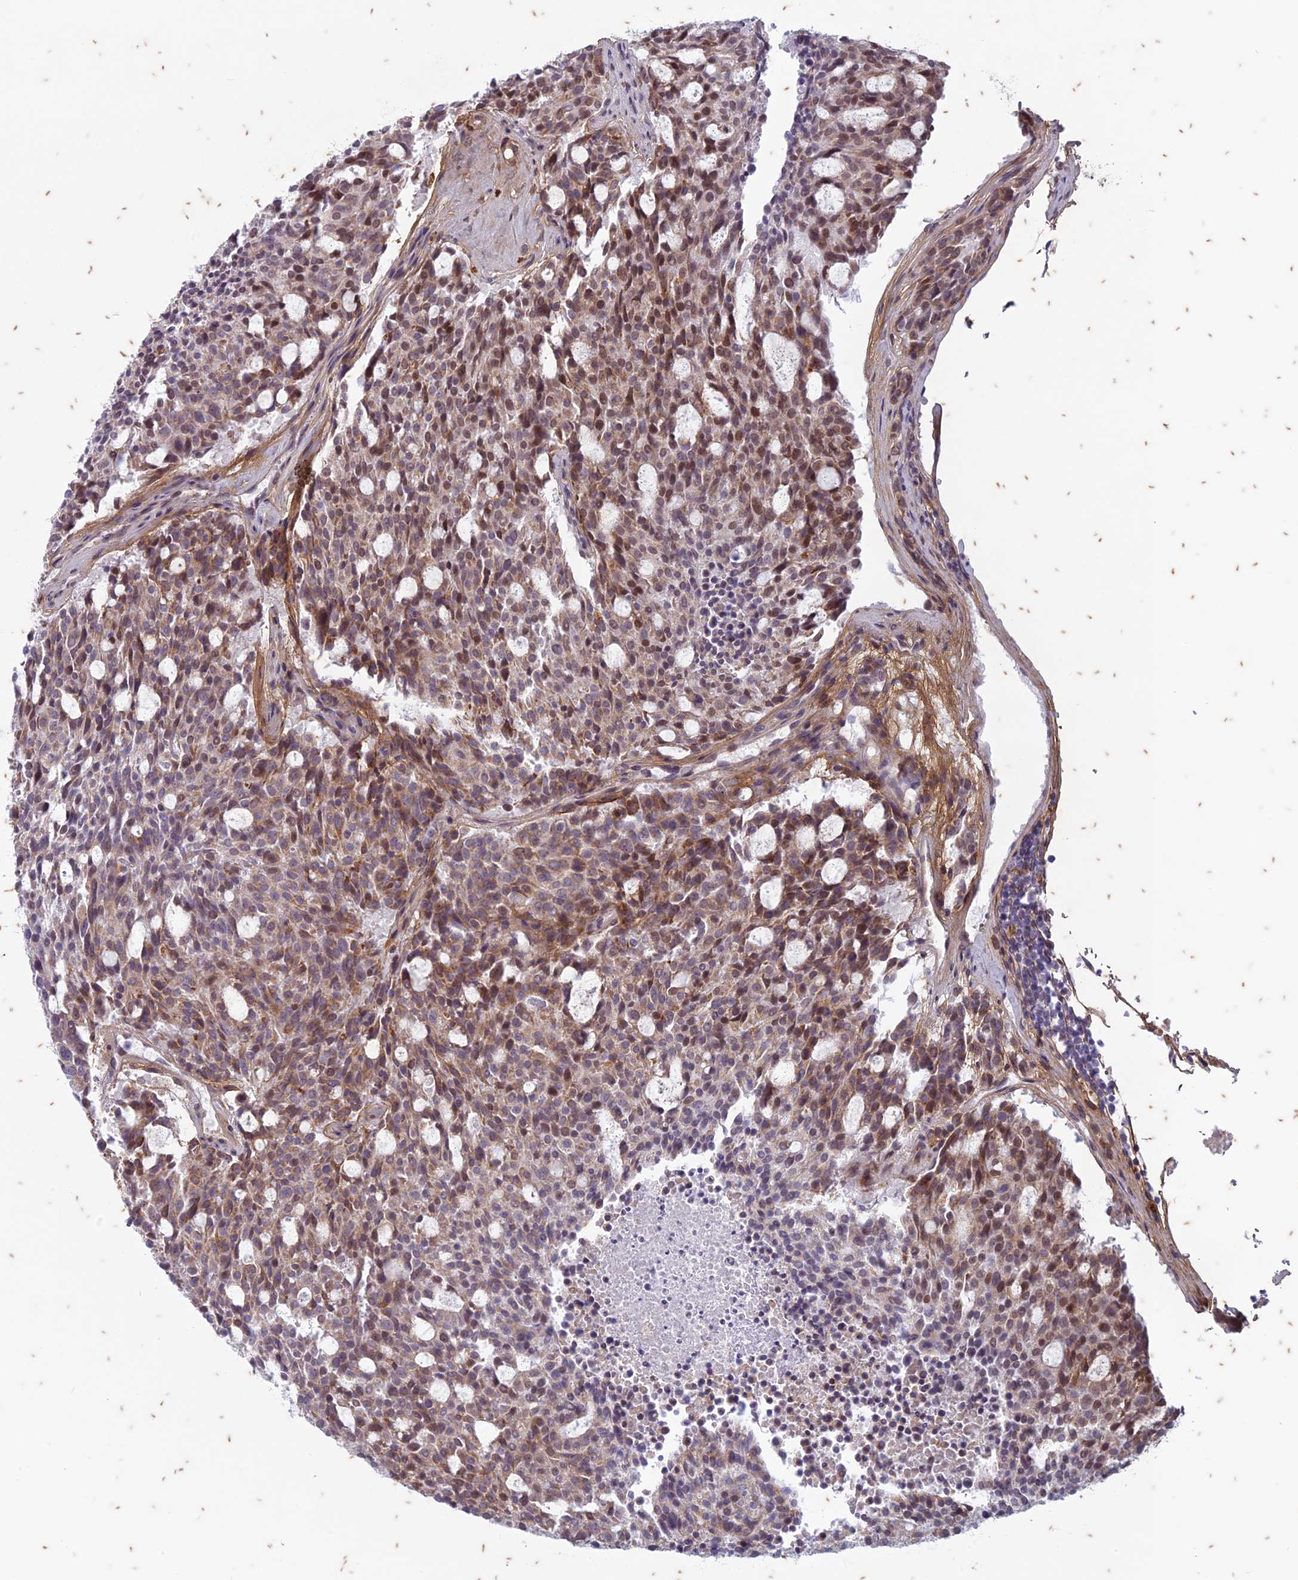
{"staining": {"intensity": "moderate", "quantity": ">75%", "location": "nuclear"}, "tissue": "carcinoid", "cell_type": "Tumor cells", "image_type": "cancer", "snomed": [{"axis": "morphology", "description": "Carcinoid, malignant, NOS"}, {"axis": "topography", "description": "Pancreas"}], "caption": "Malignant carcinoid stained for a protein reveals moderate nuclear positivity in tumor cells. Immunohistochemistry stains the protein in brown and the nuclei are stained blue.", "gene": "PABPN1L", "patient": {"sex": "female", "age": 54}}